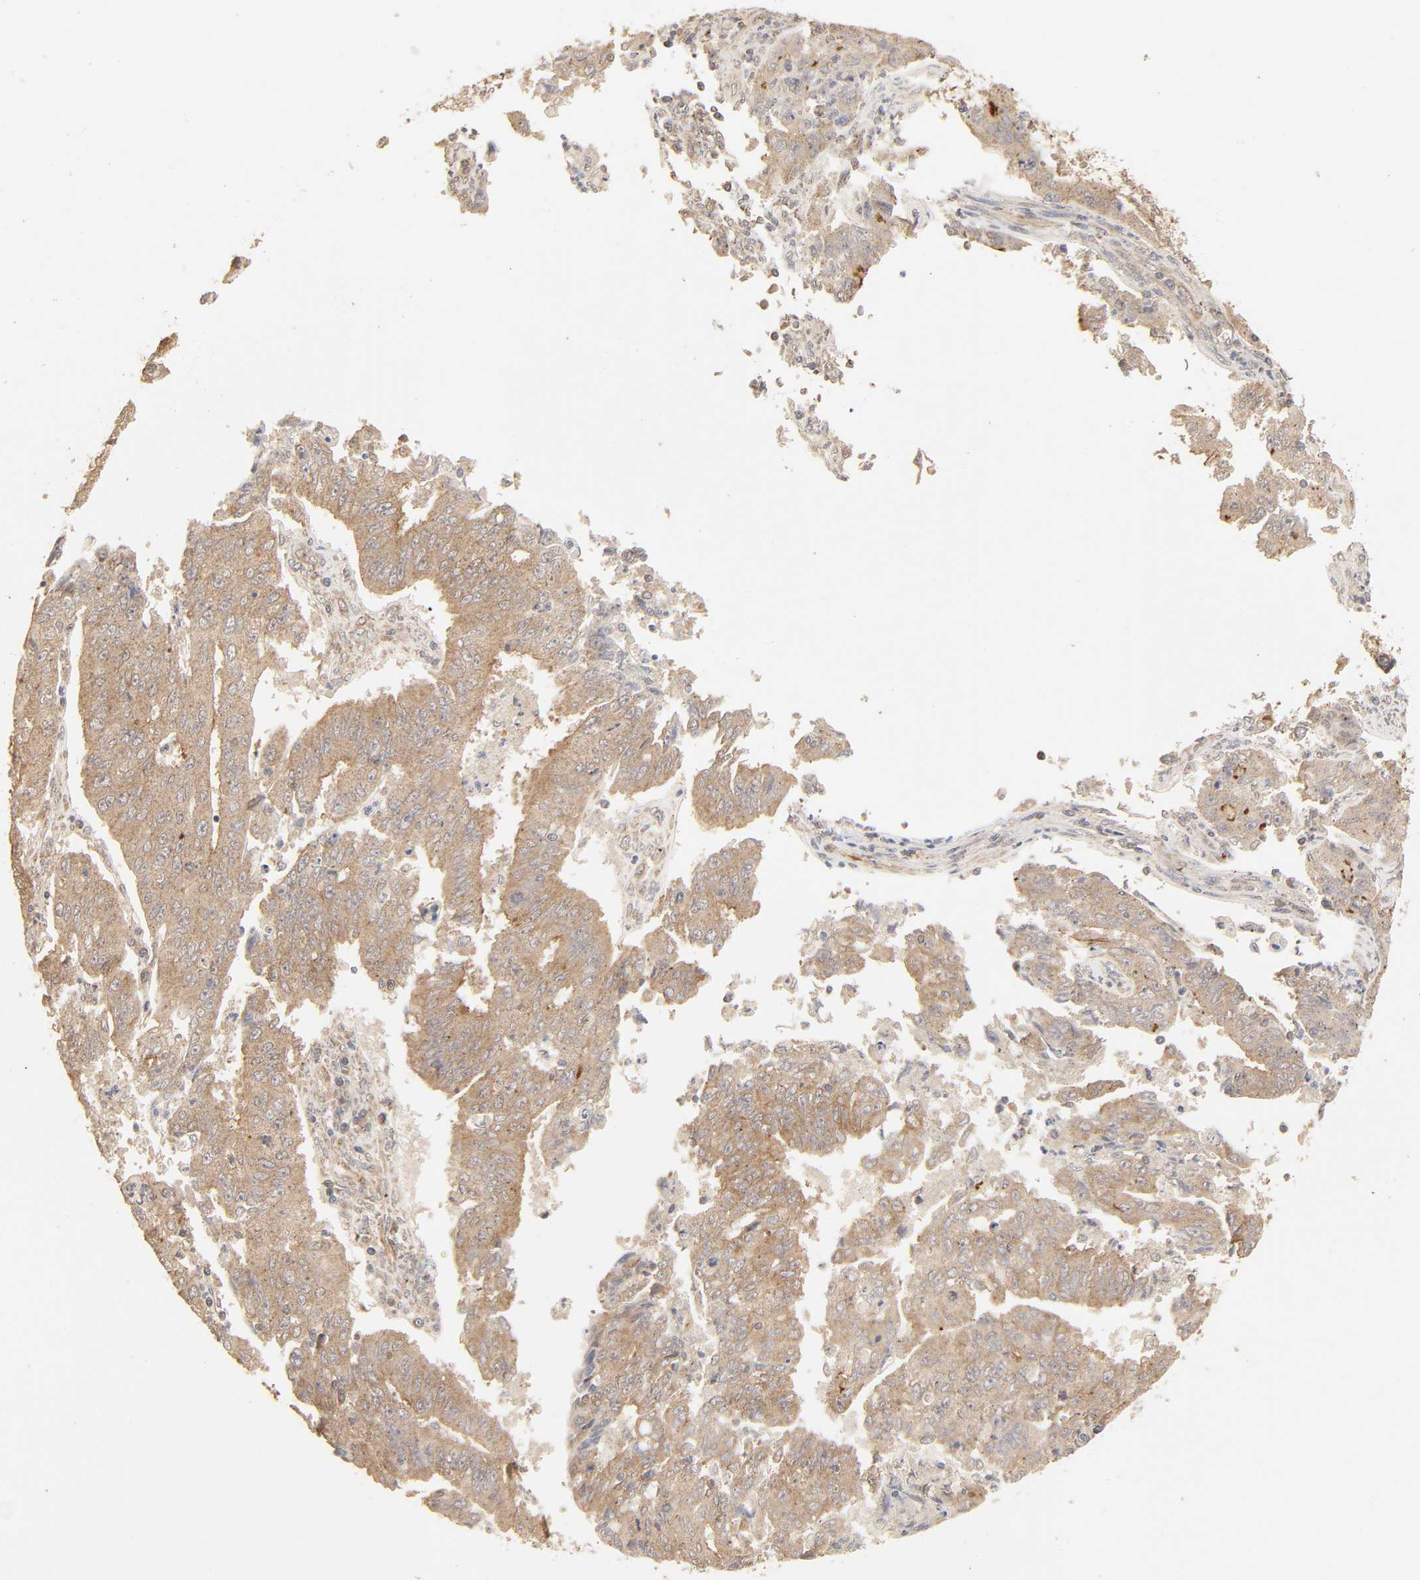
{"staining": {"intensity": "moderate", "quantity": ">75%", "location": "cytoplasmic/membranous"}, "tissue": "endometrial cancer", "cell_type": "Tumor cells", "image_type": "cancer", "snomed": [{"axis": "morphology", "description": "Adenocarcinoma, NOS"}, {"axis": "topography", "description": "Endometrium"}], "caption": "A medium amount of moderate cytoplasmic/membranous positivity is identified in approximately >75% of tumor cells in endometrial cancer tissue.", "gene": "EPS8", "patient": {"sex": "female", "age": 42}}